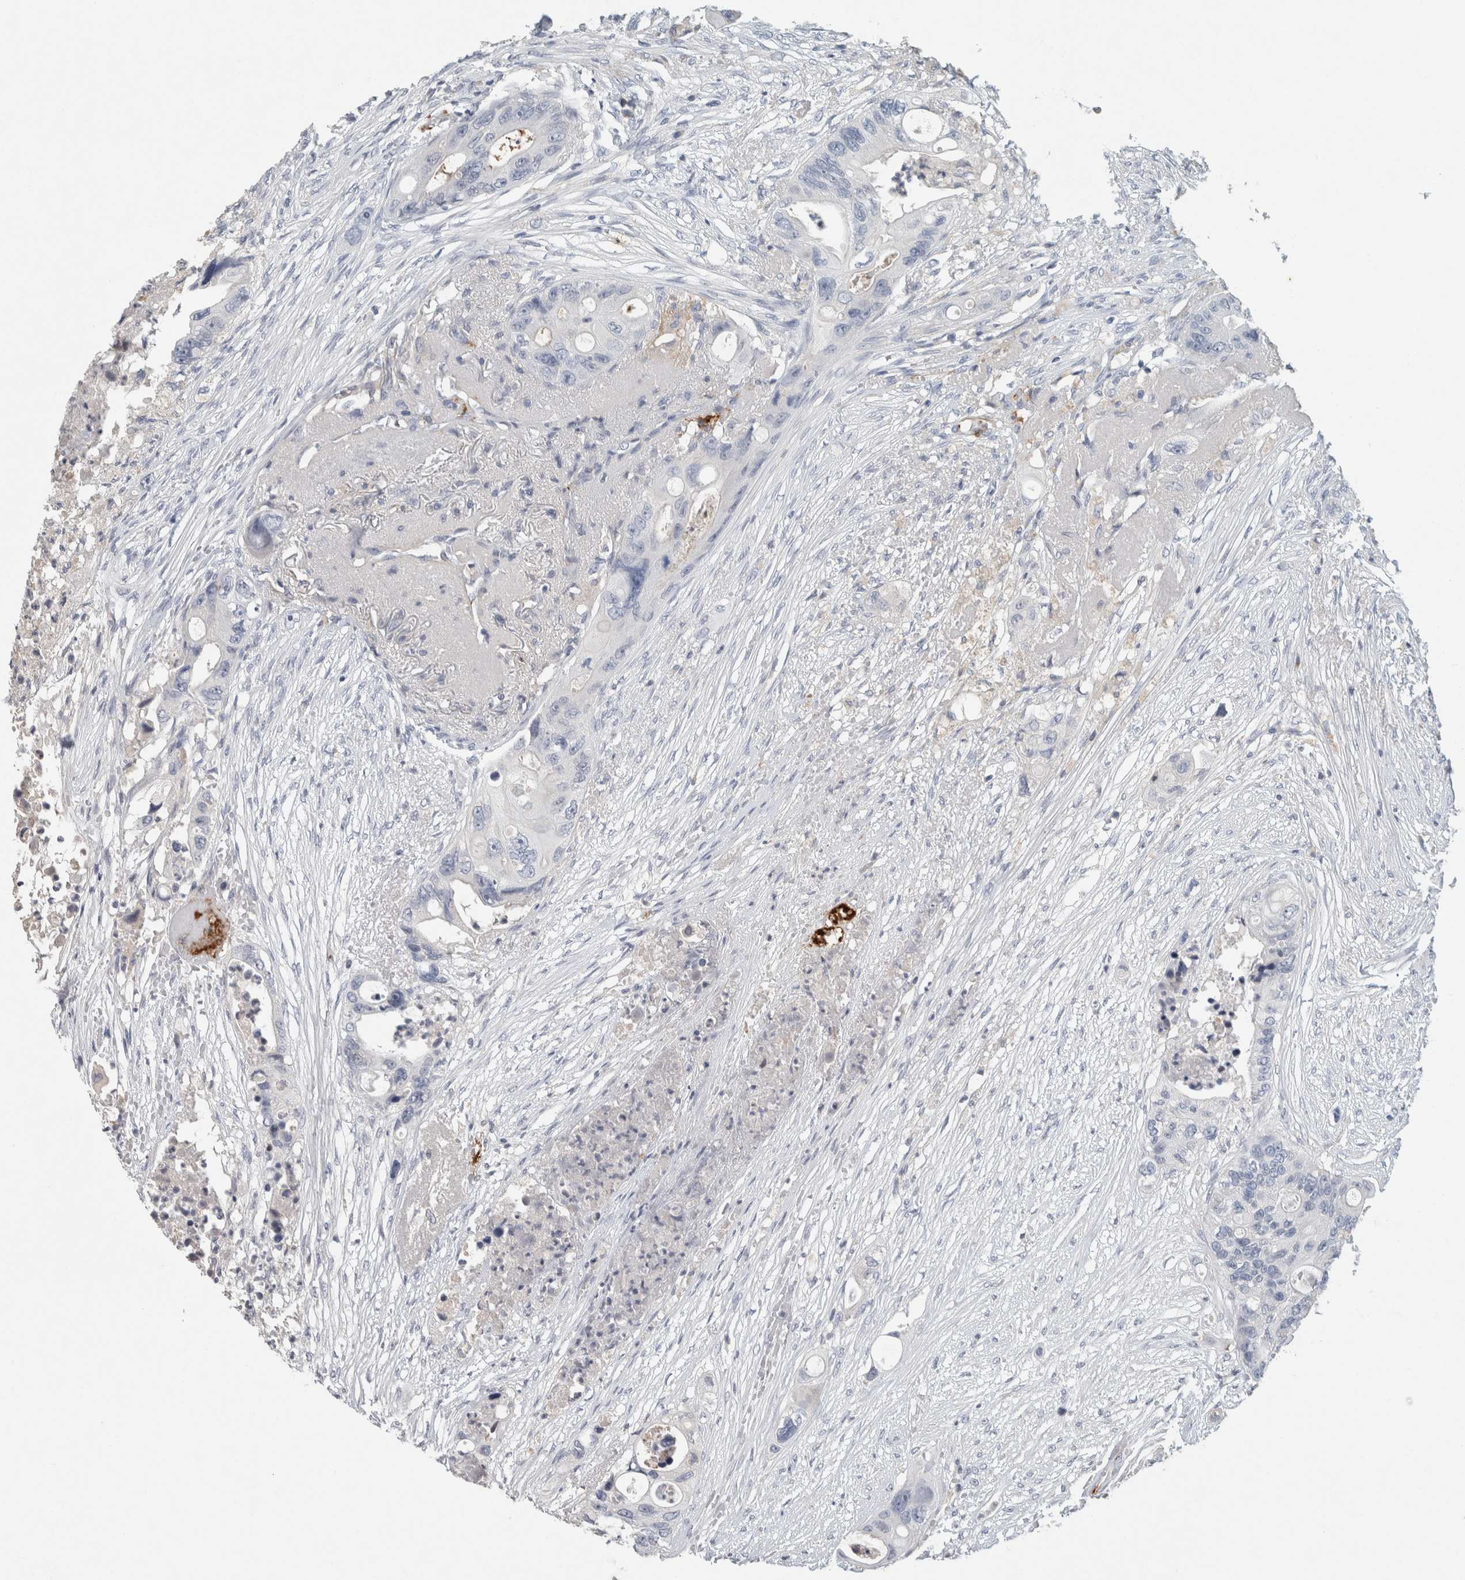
{"staining": {"intensity": "negative", "quantity": "none", "location": "none"}, "tissue": "colorectal cancer", "cell_type": "Tumor cells", "image_type": "cancer", "snomed": [{"axis": "morphology", "description": "Adenocarcinoma, NOS"}, {"axis": "topography", "description": "Colon"}], "caption": "This is an IHC image of colorectal cancer (adenocarcinoma). There is no staining in tumor cells.", "gene": "CD36", "patient": {"sex": "female", "age": 57}}